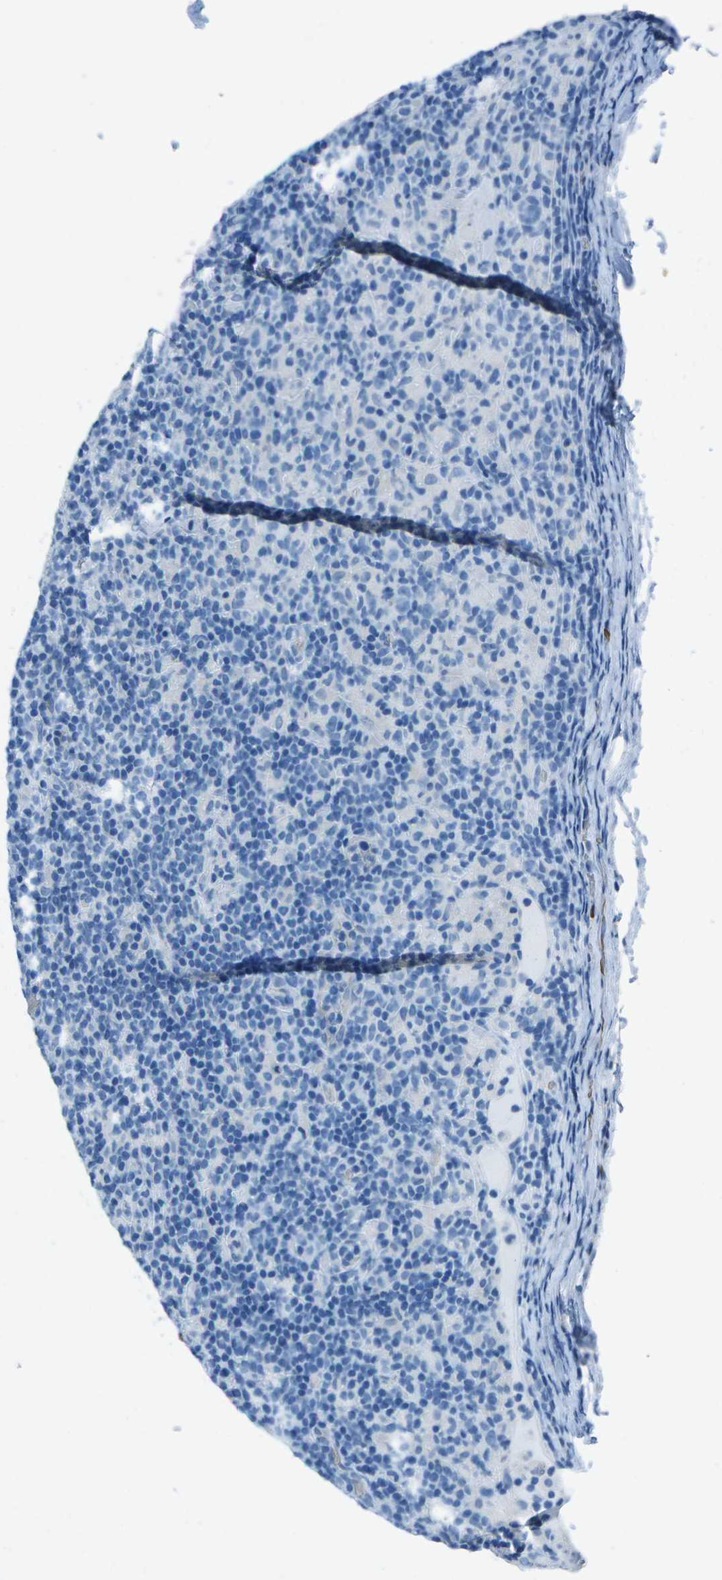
{"staining": {"intensity": "negative", "quantity": "none", "location": "none"}, "tissue": "lymphoma", "cell_type": "Tumor cells", "image_type": "cancer", "snomed": [{"axis": "morphology", "description": "Hodgkin's disease, NOS"}, {"axis": "topography", "description": "Lymph node"}], "caption": "The histopathology image demonstrates no significant expression in tumor cells of Hodgkin's disease.", "gene": "ASL", "patient": {"sex": "male", "age": 70}}